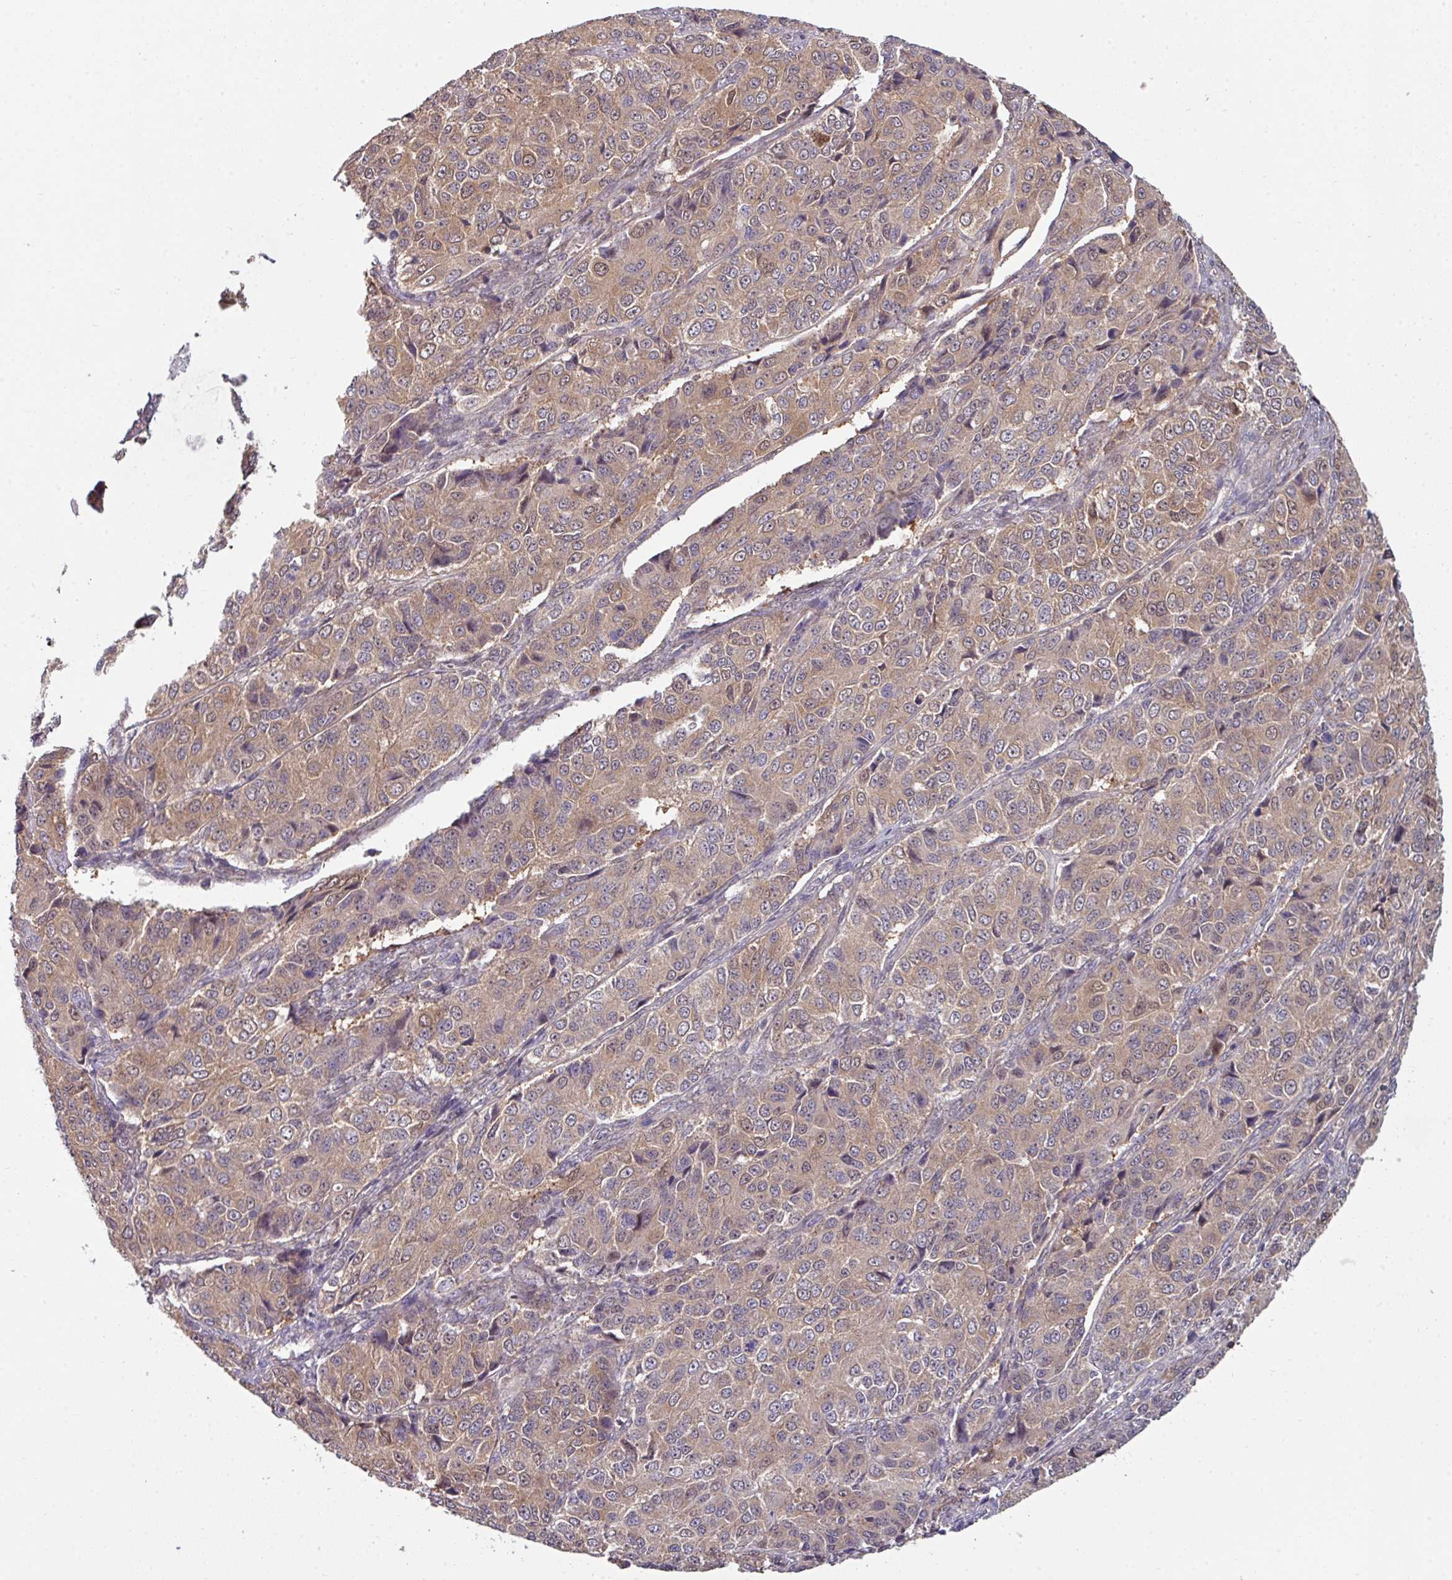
{"staining": {"intensity": "moderate", "quantity": ">75%", "location": "cytoplasmic/membranous"}, "tissue": "ovarian cancer", "cell_type": "Tumor cells", "image_type": "cancer", "snomed": [{"axis": "morphology", "description": "Carcinoma, endometroid"}, {"axis": "topography", "description": "Ovary"}], "caption": "About >75% of tumor cells in ovarian endometroid carcinoma show moderate cytoplasmic/membranous protein staining as visualized by brown immunohistochemical staining.", "gene": "SLAMF6", "patient": {"sex": "female", "age": 51}}